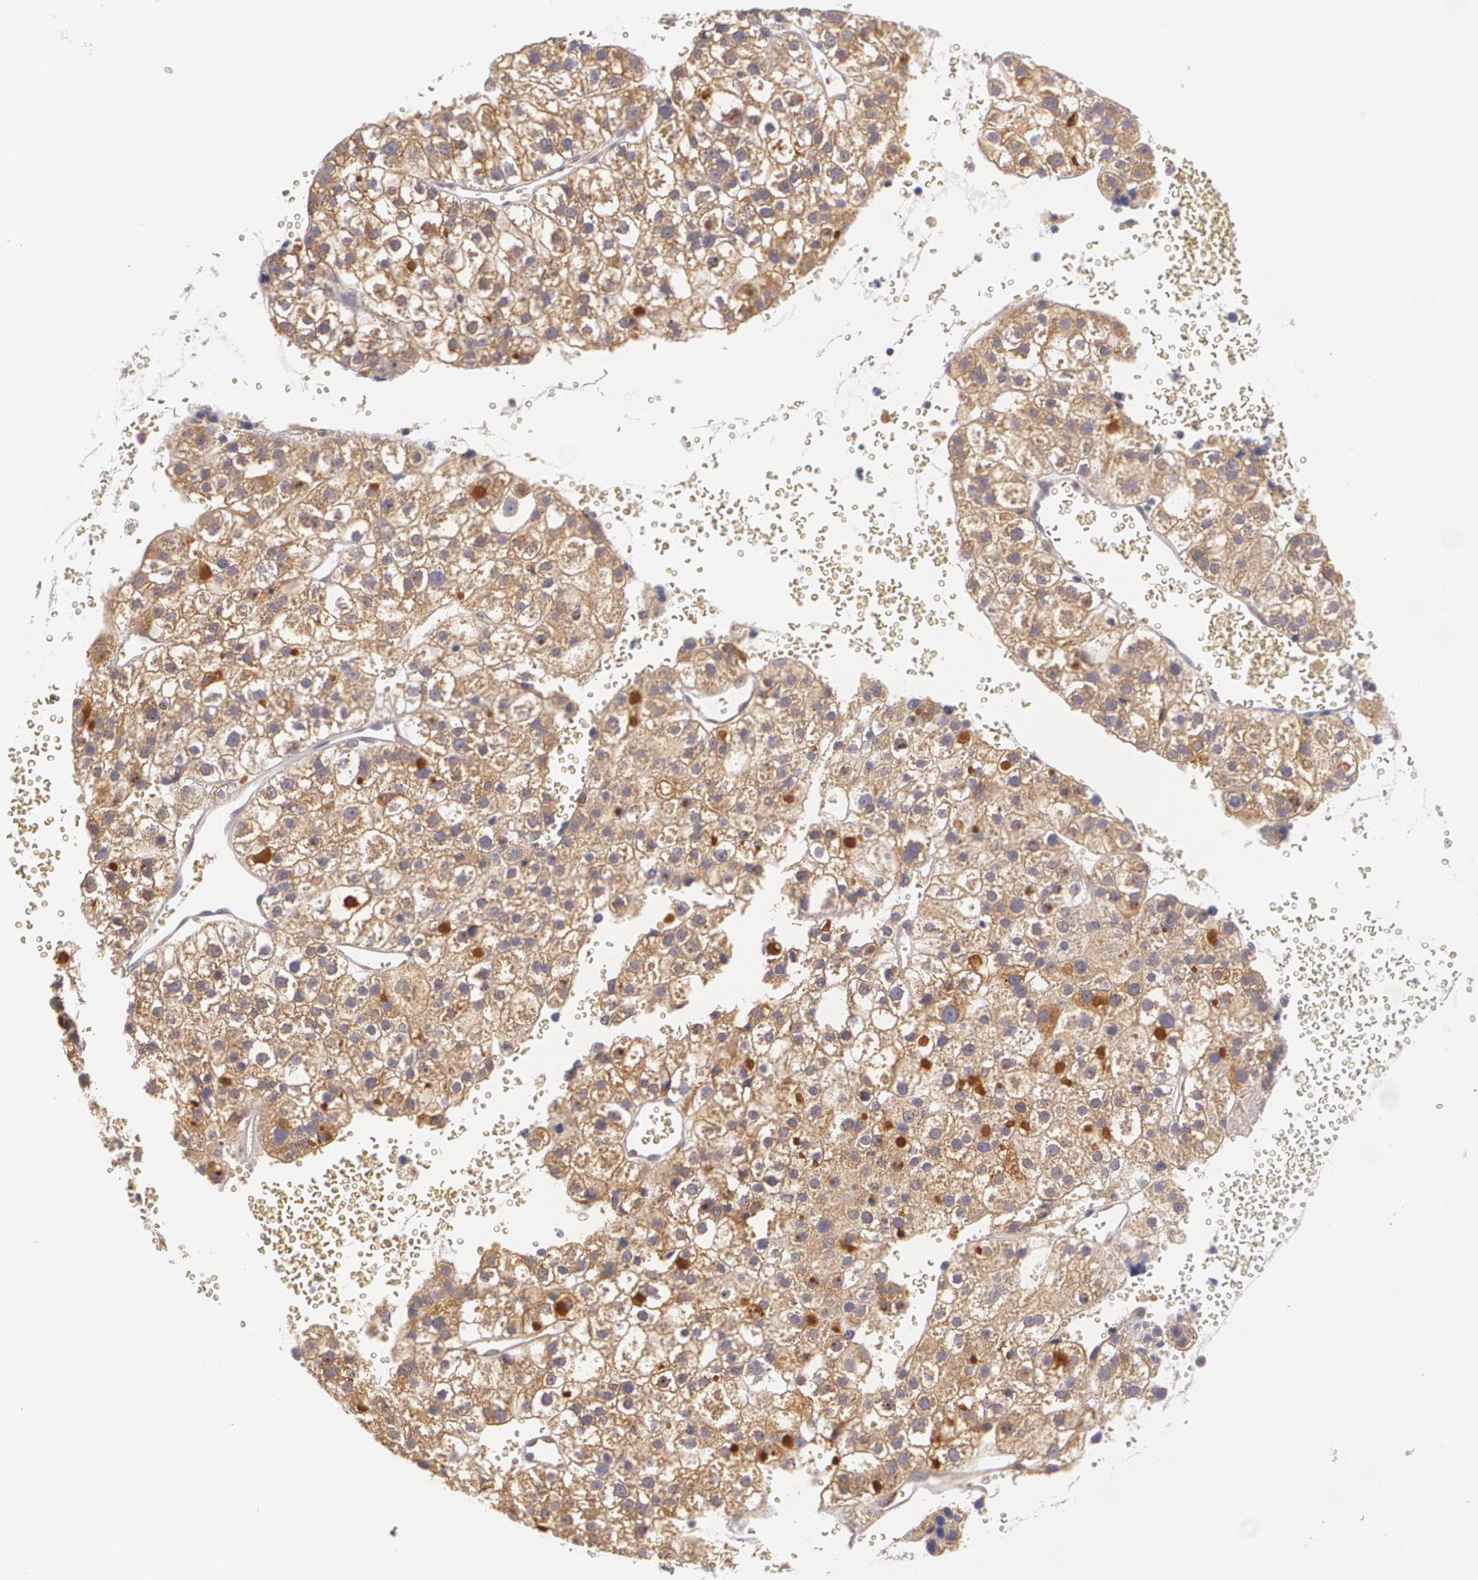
{"staining": {"intensity": "moderate", "quantity": ">75%", "location": "cytoplasmic/membranous"}, "tissue": "liver cancer", "cell_type": "Tumor cells", "image_type": "cancer", "snomed": [{"axis": "morphology", "description": "Carcinoma, Hepatocellular, NOS"}, {"axis": "topography", "description": "Liver"}], "caption": "Liver cancer (hepatocellular carcinoma) stained with a protein marker reveals moderate staining in tumor cells.", "gene": "CCL17", "patient": {"sex": "female", "age": 85}}